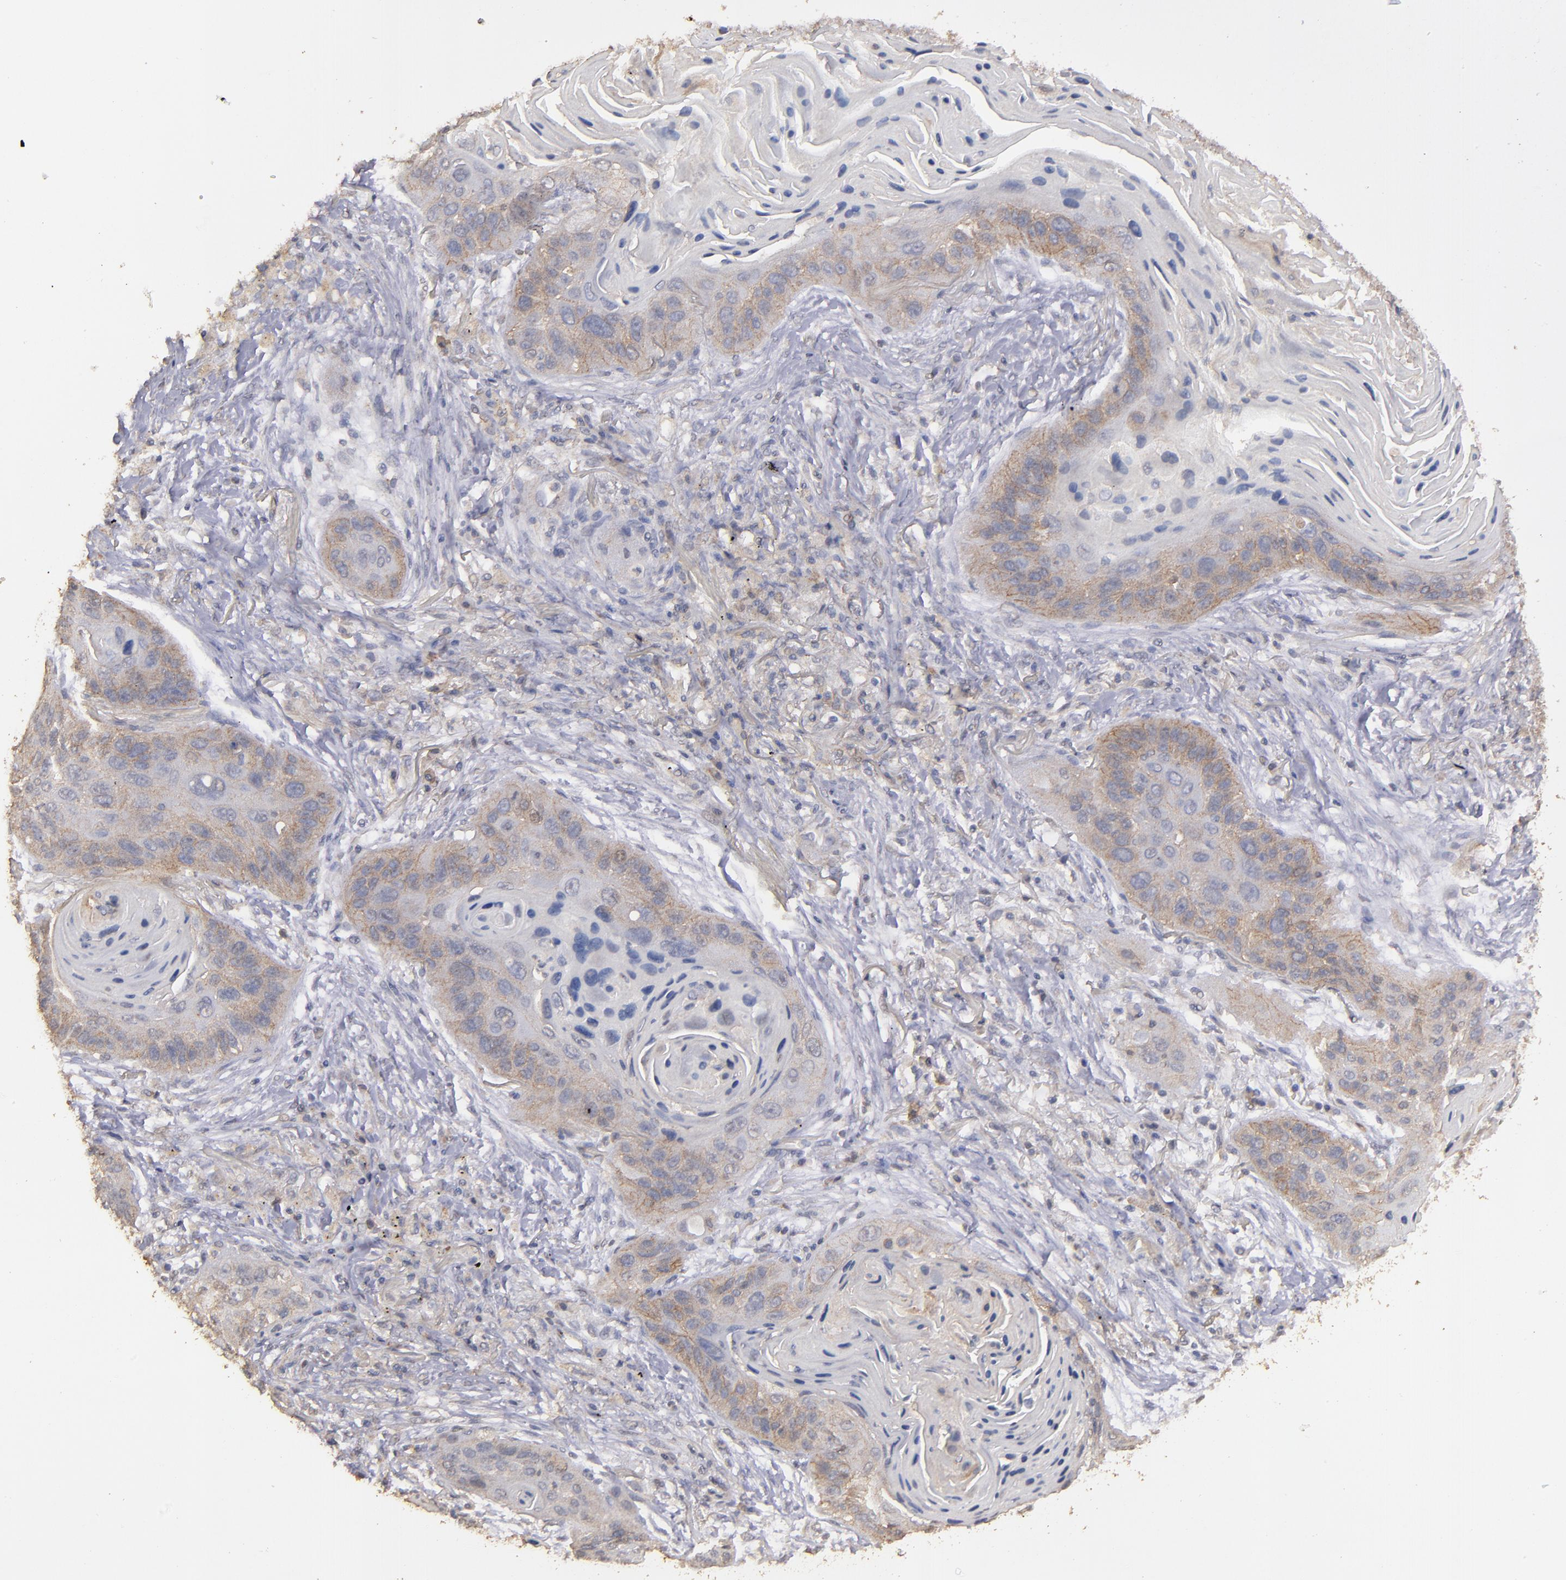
{"staining": {"intensity": "weak", "quantity": "25%-75%", "location": "cytoplasmic/membranous"}, "tissue": "lung cancer", "cell_type": "Tumor cells", "image_type": "cancer", "snomed": [{"axis": "morphology", "description": "Squamous cell carcinoma, NOS"}, {"axis": "topography", "description": "Lung"}], "caption": "Lung squamous cell carcinoma was stained to show a protein in brown. There is low levels of weak cytoplasmic/membranous expression in approximately 25%-75% of tumor cells.", "gene": "FAT1", "patient": {"sex": "female", "age": 67}}